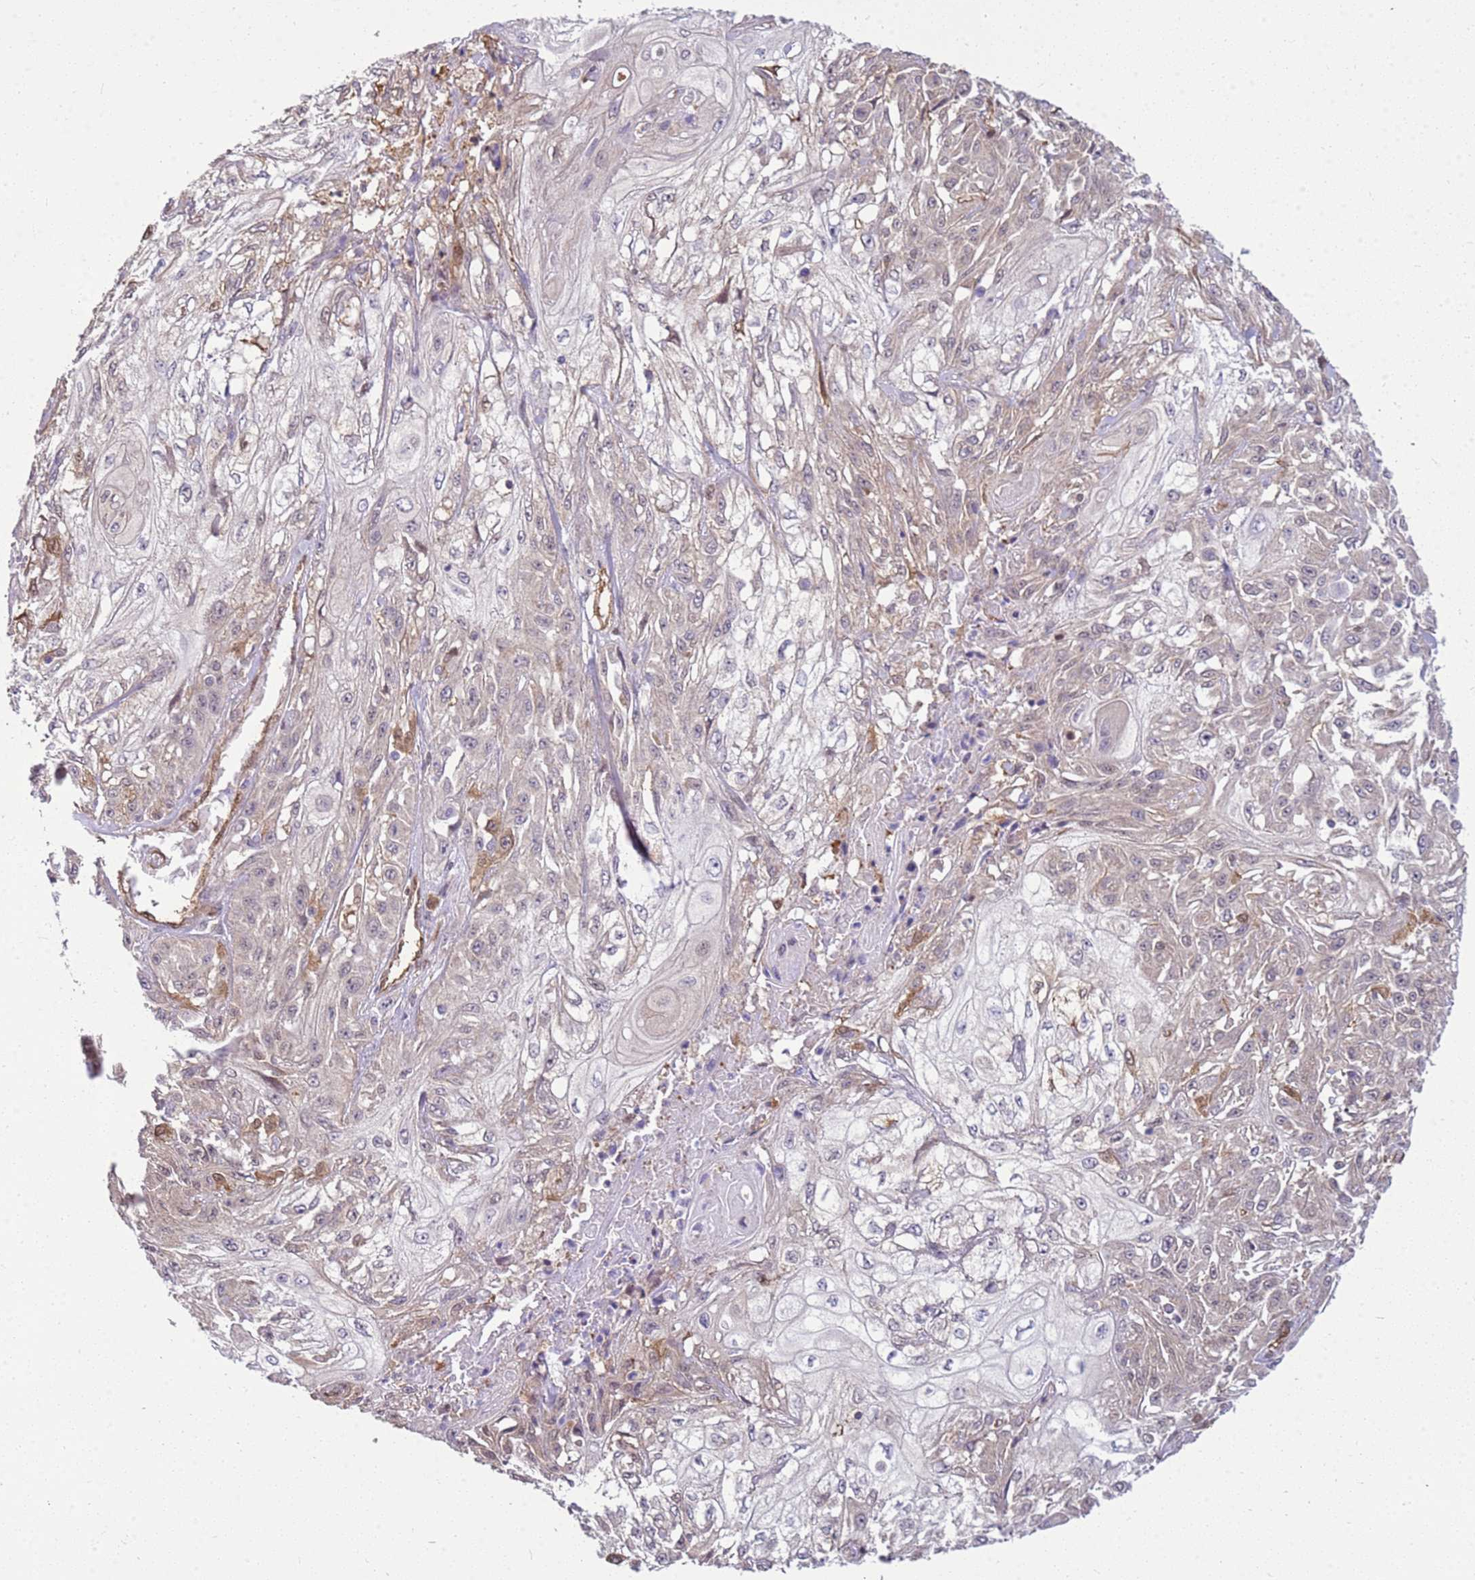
{"staining": {"intensity": "negative", "quantity": "none", "location": "none"}, "tissue": "skin cancer", "cell_type": "Tumor cells", "image_type": "cancer", "snomed": [{"axis": "morphology", "description": "Squamous cell carcinoma, NOS"}, {"axis": "morphology", "description": "Squamous cell carcinoma, metastatic, NOS"}, {"axis": "topography", "description": "Skin"}, {"axis": "topography", "description": "Lymph node"}], "caption": "Tumor cells show no significant protein staining in squamous cell carcinoma (skin).", "gene": "YWHAE", "patient": {"sex": "male", "age": 75}}